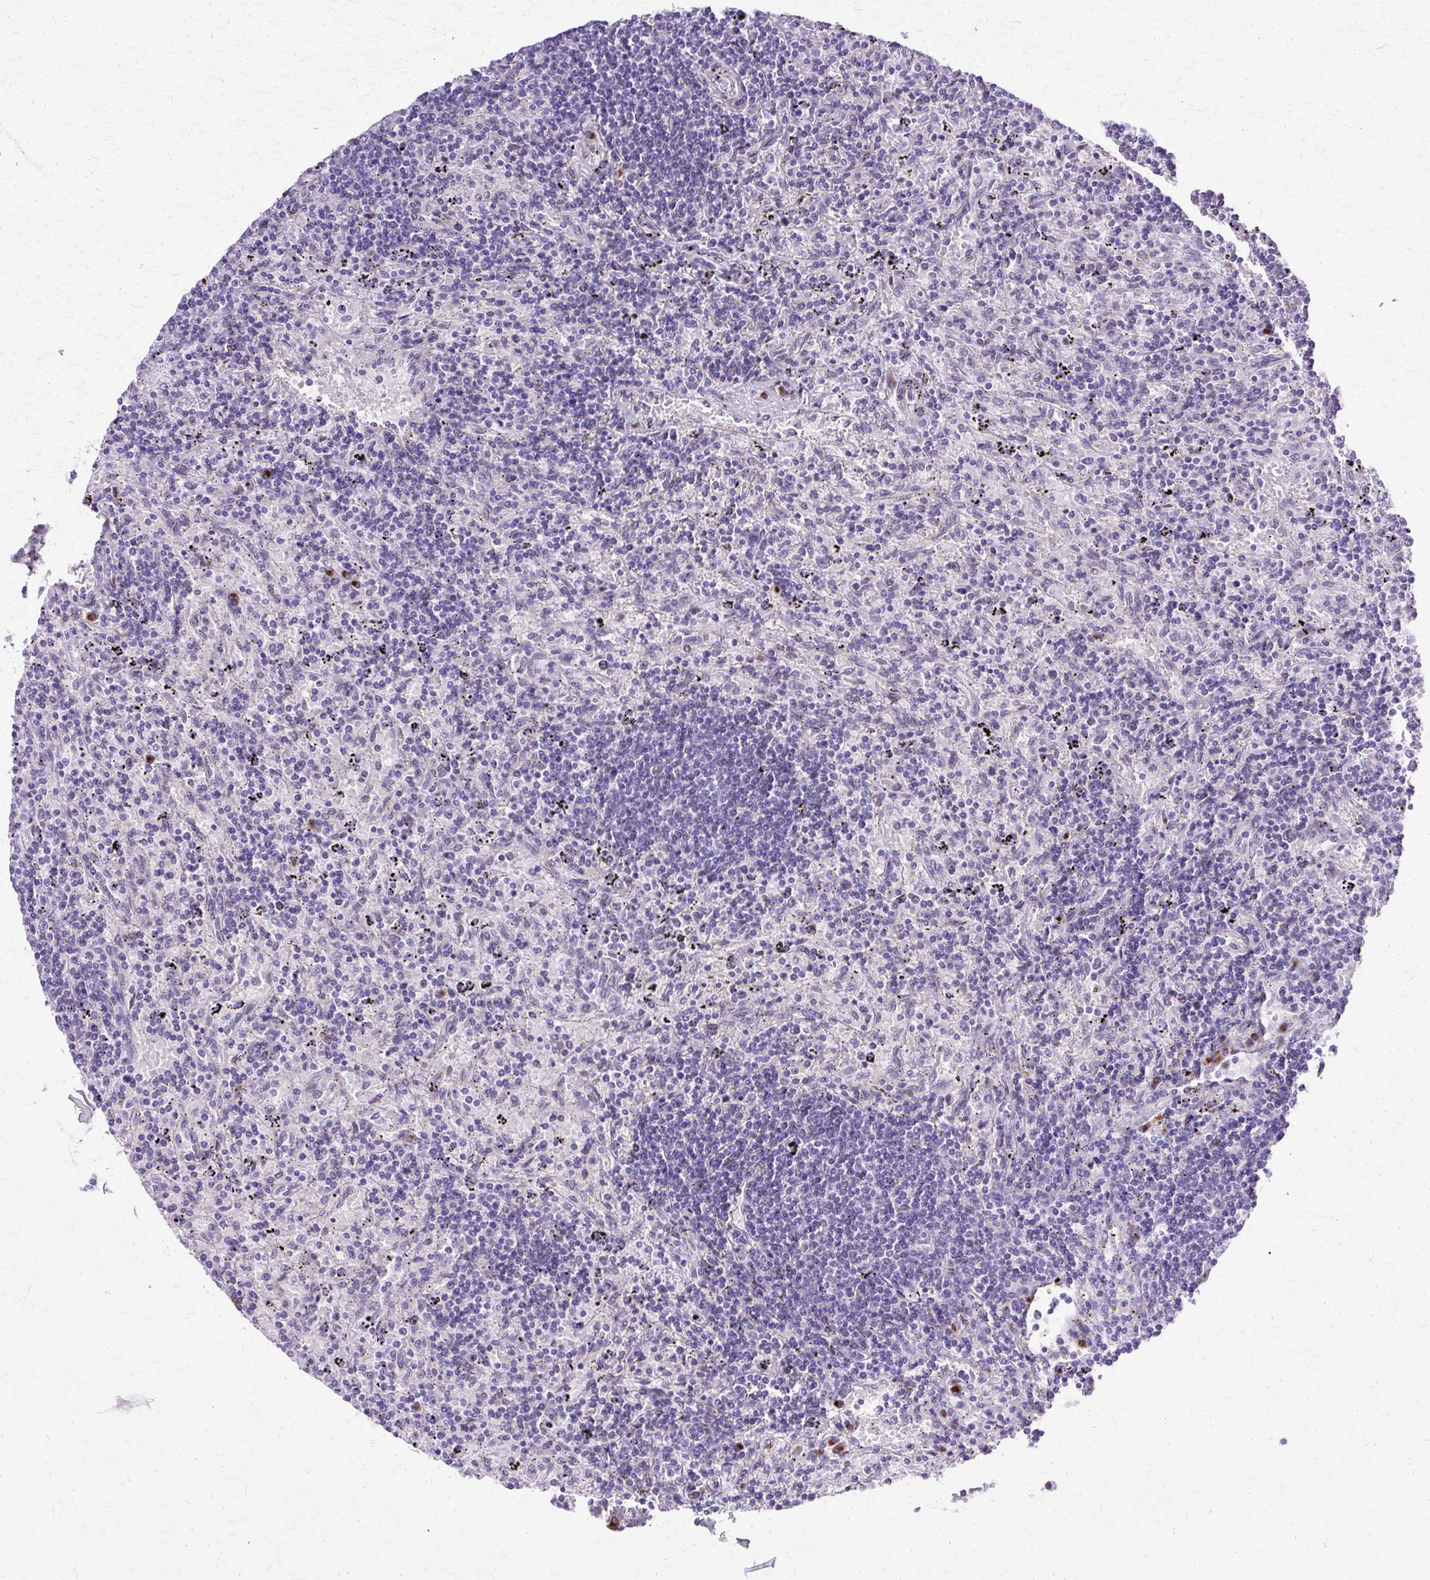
{"staining": {"intensity": "negative", "quantity": "none", "location": "none"}, "tissue": "lymphoma", "cell_type": "Tumor cells", "image_type": "cancer", "snomed": [{"axis": "morphology", "description": "Malignant lymphoma, non-Hodgkin's type, Low grade"}, {"axis": "topography", "description": "Spleen"}], "caption": "Human lymphoma stained for a protein using immunohistochemistry (IHC) shows no staining in tumor cells.", "gene": "TBC1D3G", "patient": {"sex": "male", "age": 76}}